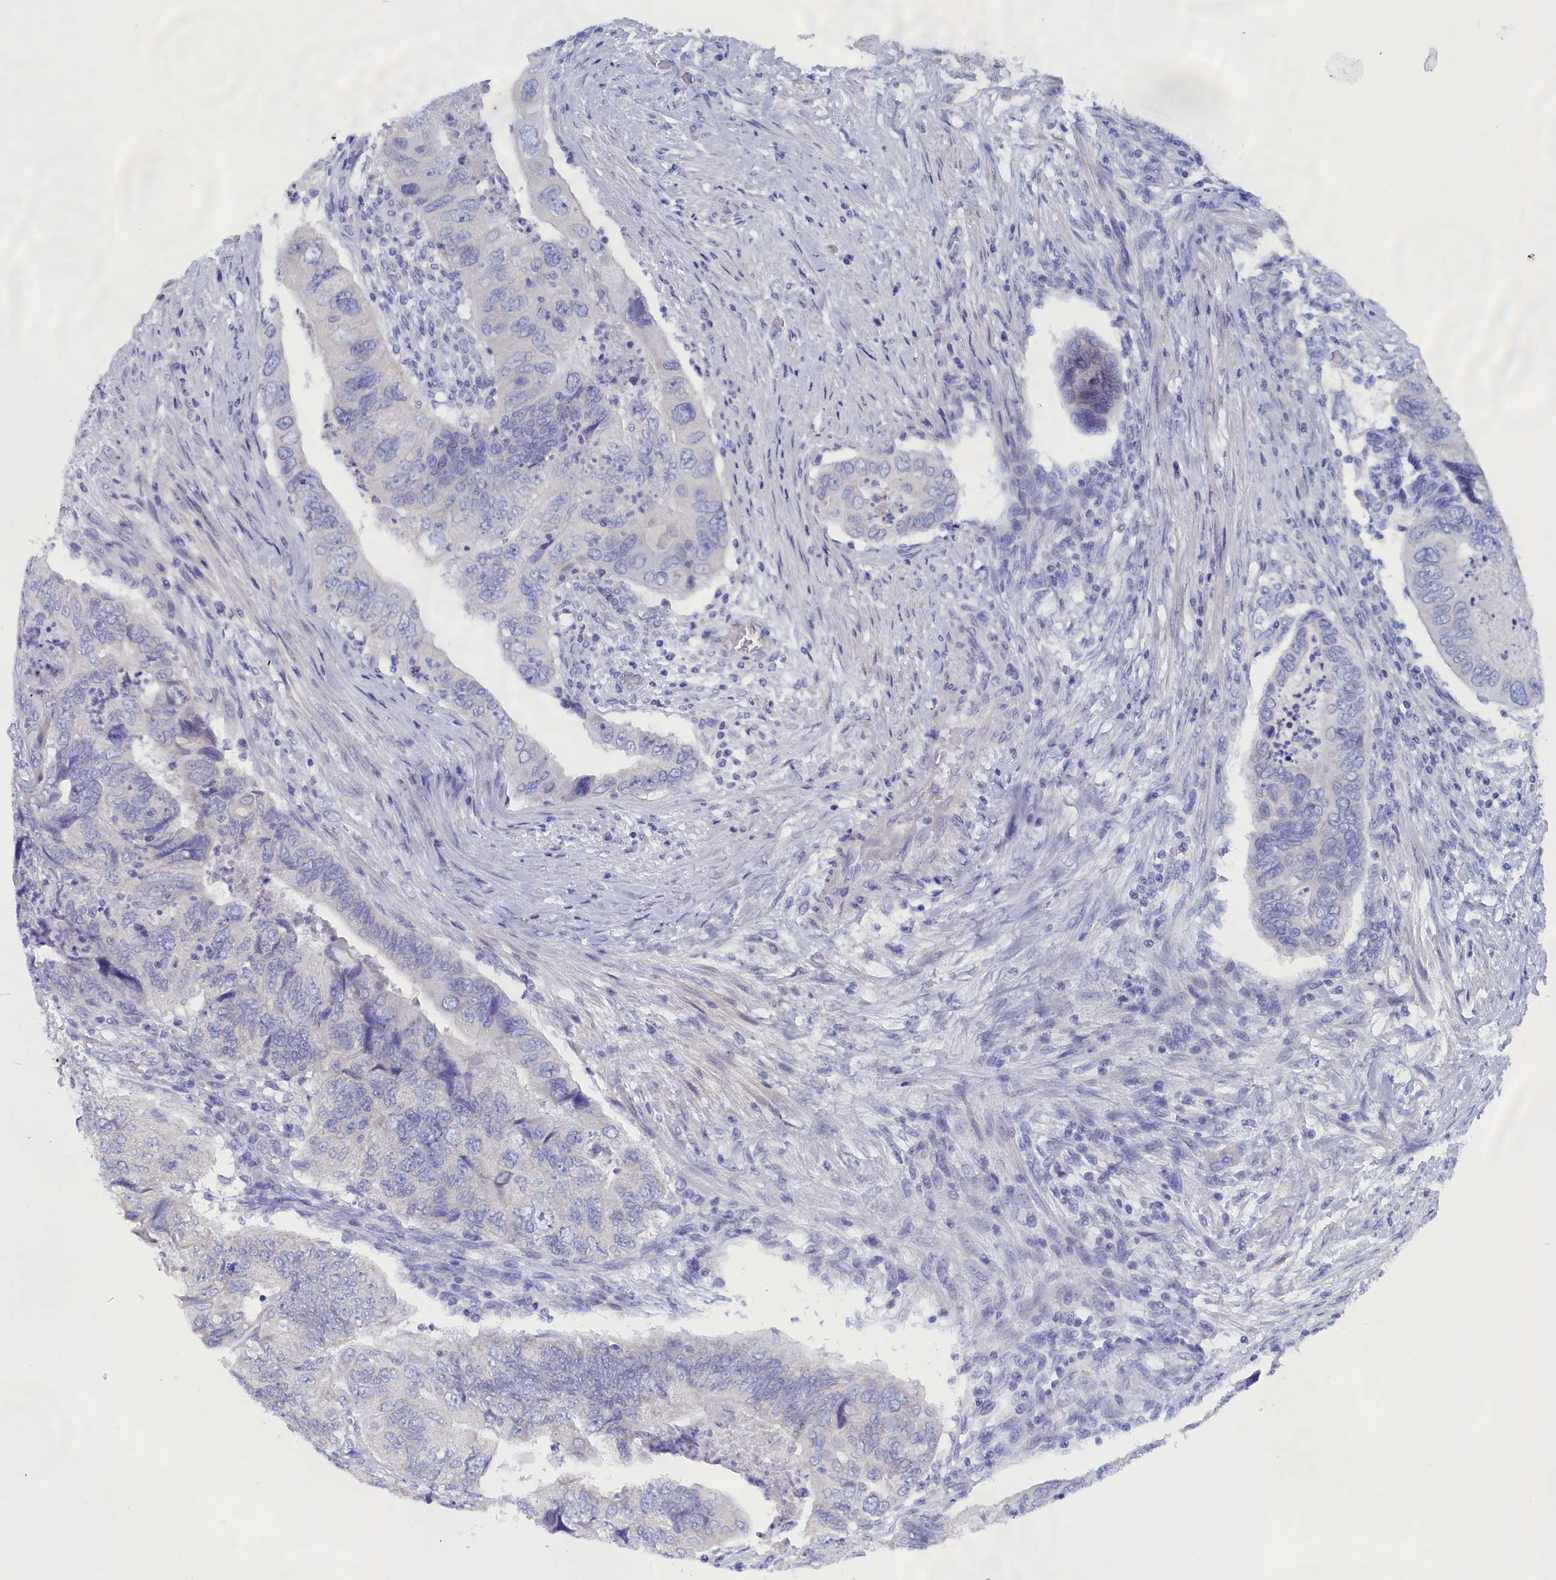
{"staining": {"intensity": "negative", "quantity": "none", "location": "none"}, "tissue": "colorectal cancer", "cell_type": "Tumor cells", "image_type": "cancer", "snomed": [{"axis": "morphology", "description": "Adenocarcinoma, NOS"}, {"axis": "topography", "description": "Rectum"}], "caption": "IHC micrograph of neoplastic tissue: adenocarcinoma (colorectal) stained with DAB (3,3'-diaminobenzidine) displays no significant protein staining in tumor cells.", "gene": "ANKRD2", "patient": {"sex": "male", "age": 63}}